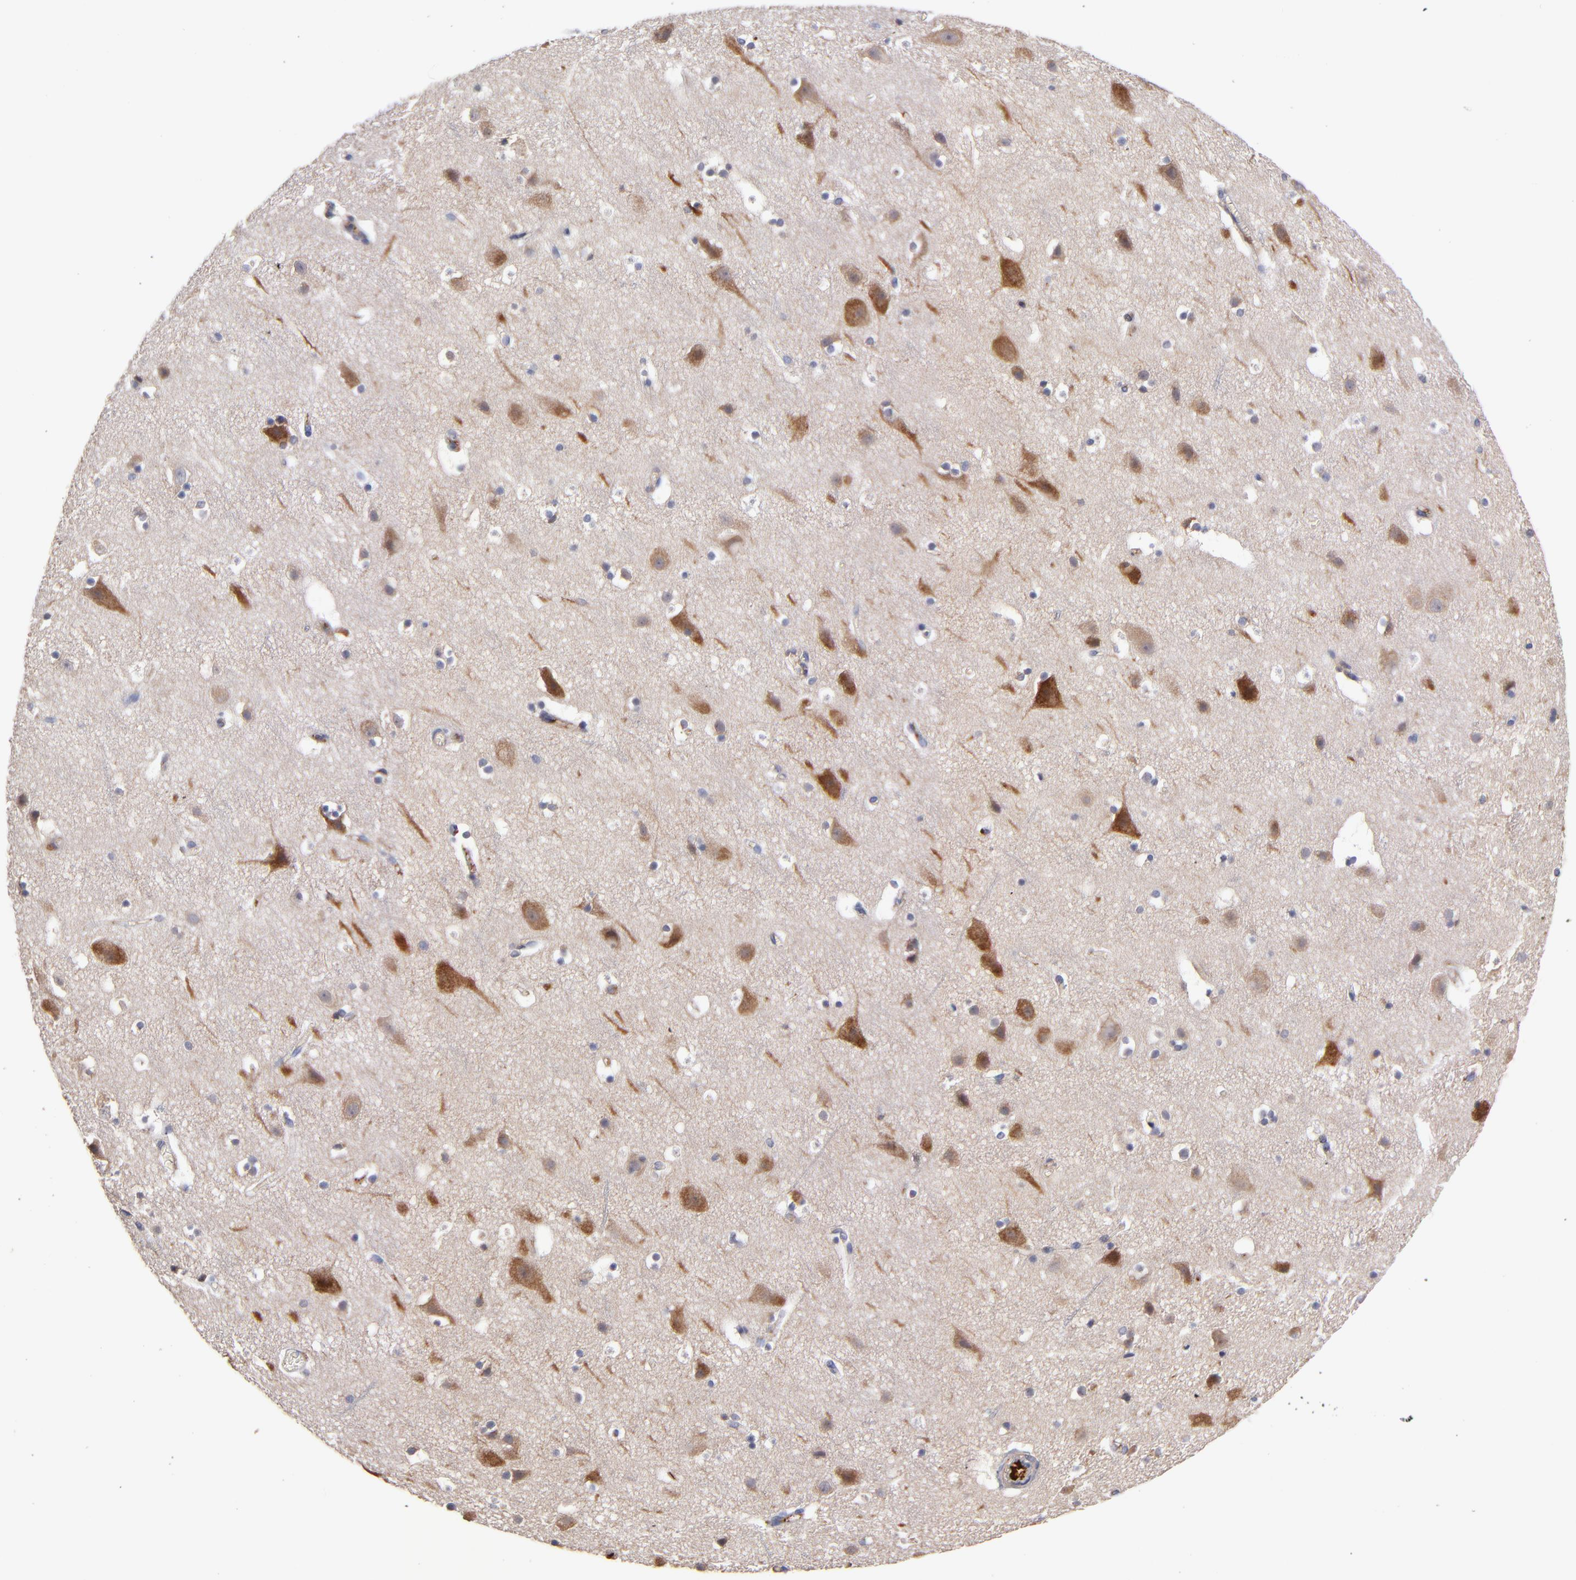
{"staining": {"intensity": "moderate", "quantity": ">75%", "location": "cytoplasmic/membranous"}, "tissue": "cerebral cortex", "cell_type": "Endothelial cells", "image_type": "normal", "snomed": [{"axis": "morphology", "description": "Normal tissue, NOS"}, {"axis": "topography", "description": "Cerebral cortex"}], "caption": "This histopathology image demonstrates benign cerebral cortex stained with IHC to label a protein in brown. The cytoplasmic/membranous of endothelial cells show moderate positivity for the protein. Nuclei are counter-stained blue.", "gene": "DACT1", "patient": {"sex": "male", "age": 45}}